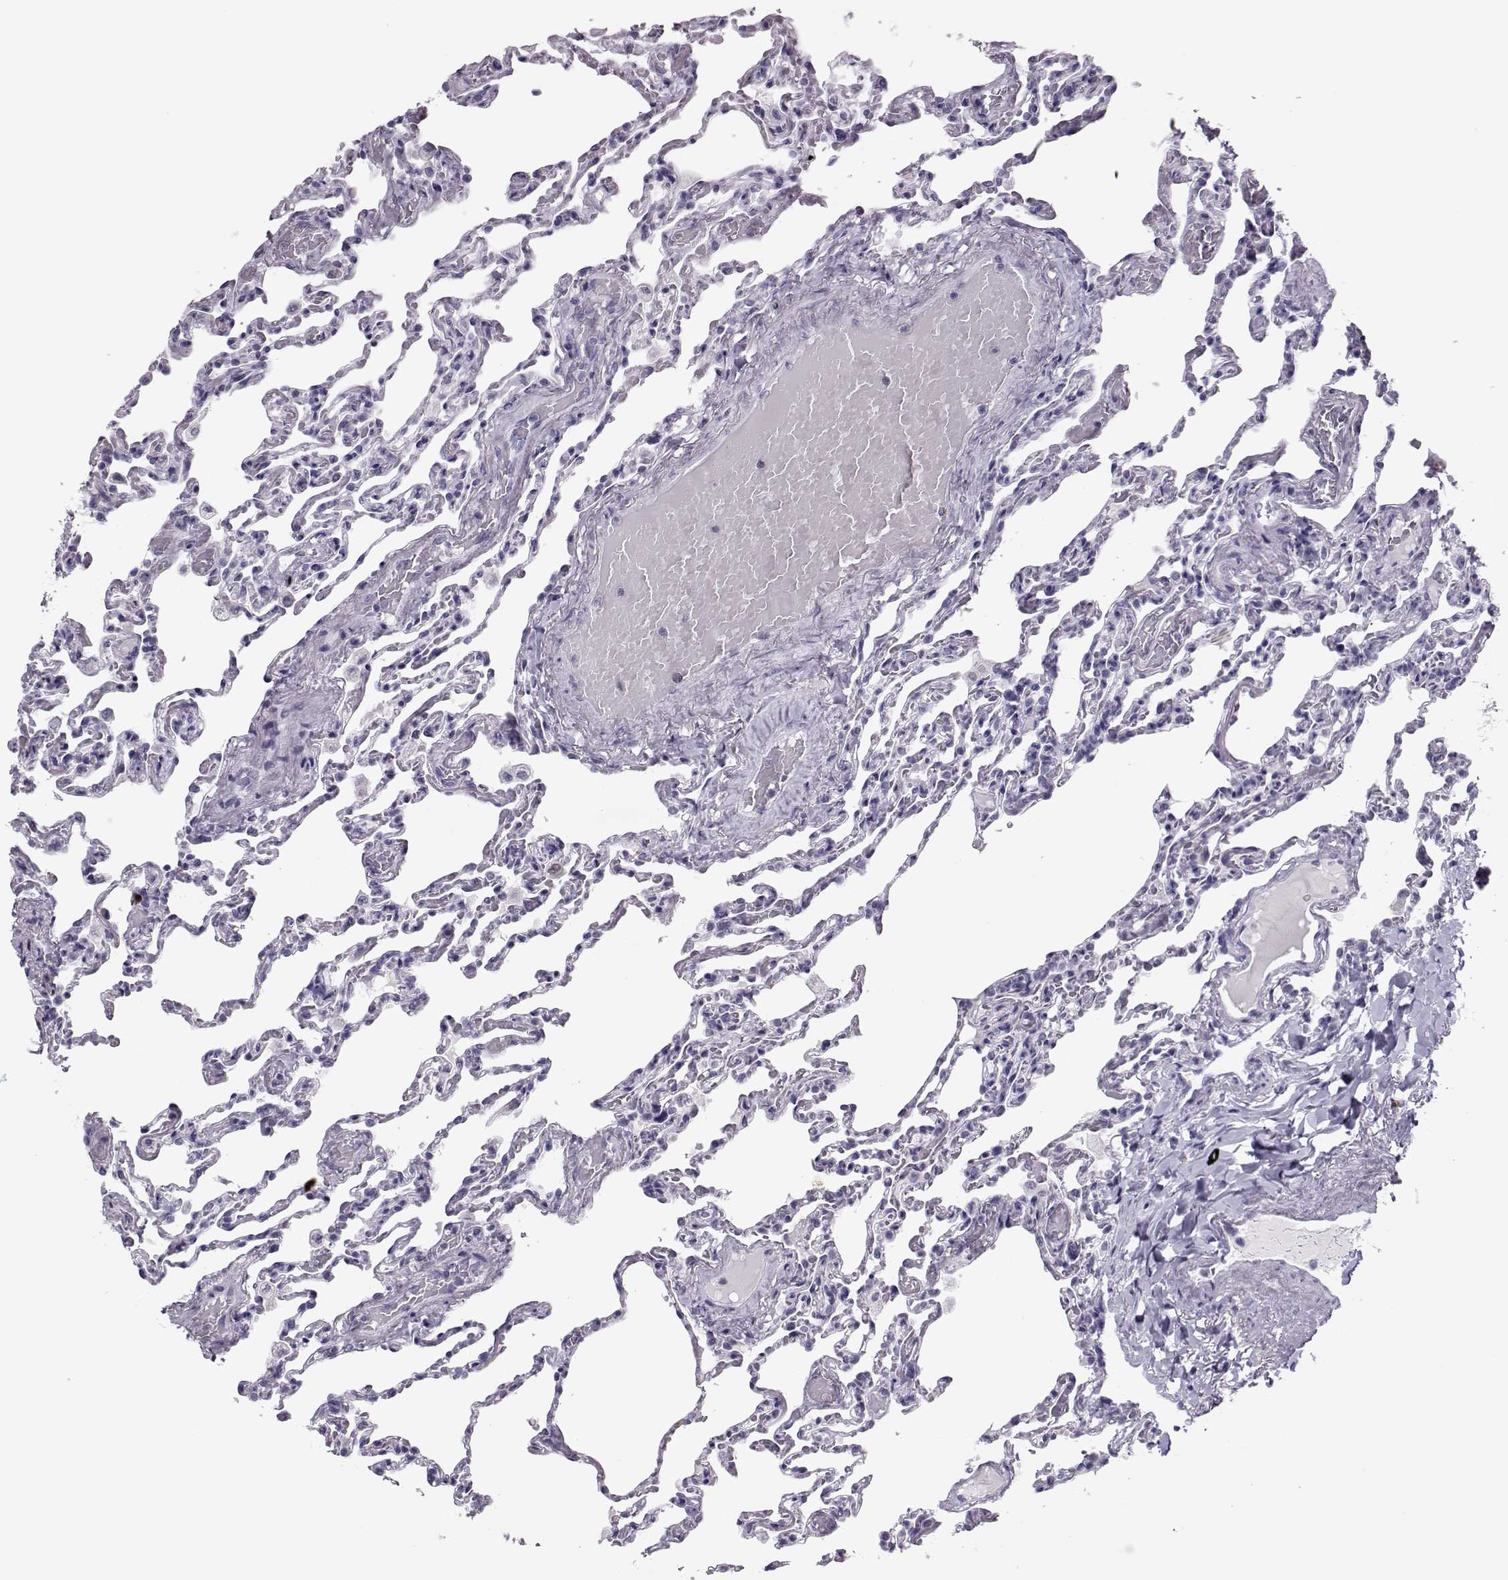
{"staining": {"intensity": "negative", "quantity": "none", "location": "none"}, "tissue": "lung", "cell_type": "Alveolar cells", "image_type": "normal", "snomed": [{"axis": "morphology", "description": "Normal tissue, NOS"}, {"axis": "topography", "description": "Lung"}], "caption": "Alveolar cells are negative for protein expression in unremarkable human lung. (DAB immunohistochemistry (IHC) with hematoxylin counter stain).", "gene": "SGO1", "patient": {"sex": "female", "age": 43}}